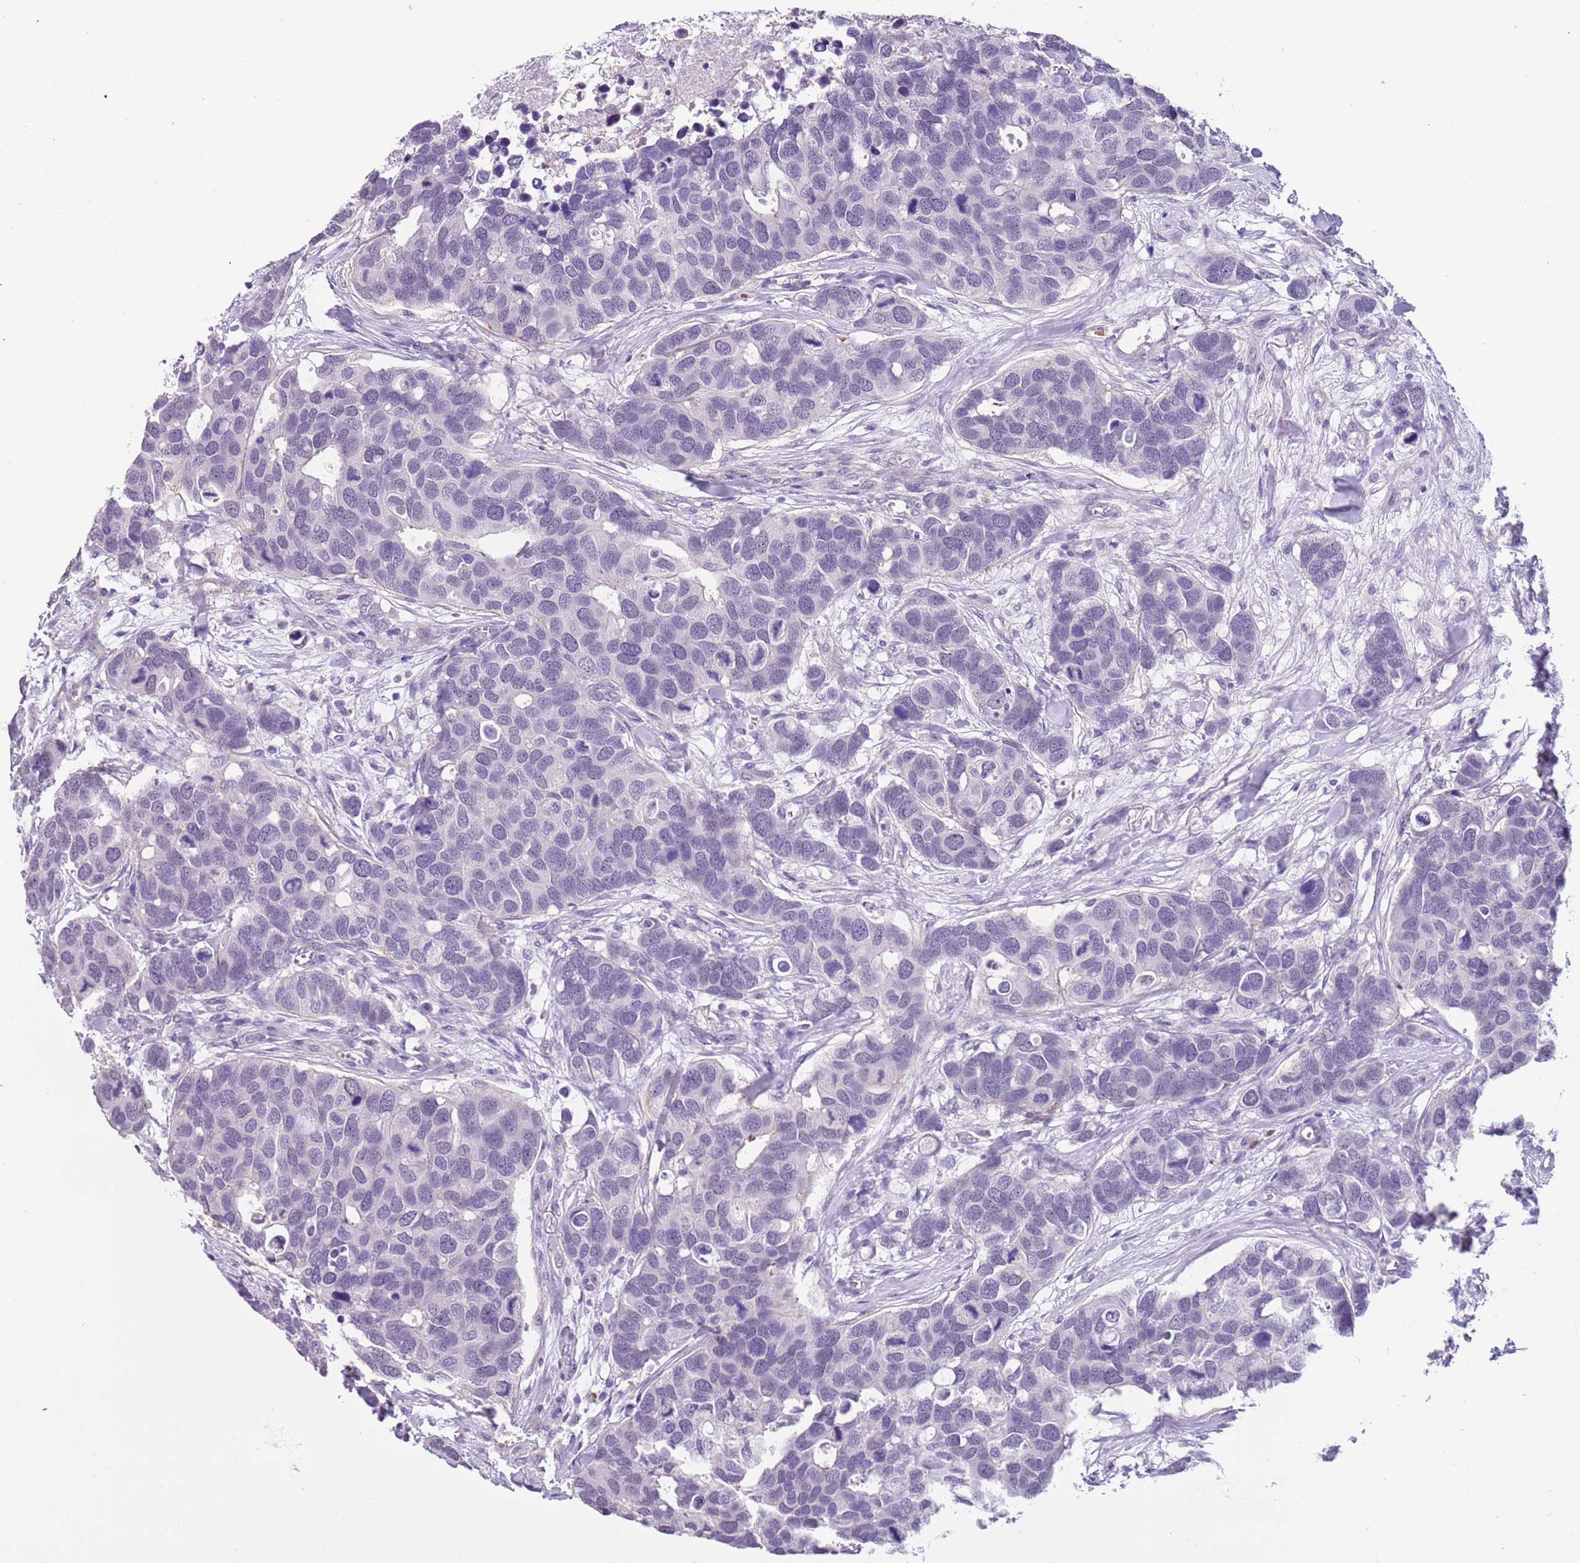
{"staining": {"intensity": "negative", "quantity": "none", "location": "none"}, "tissue": "breast cancer", "cell_type": "Tumor cells", "image_type": "cancer", "snomed": [{"axis": "morphology", "description": "Duct carcinoma"}, {"axis": "topography", "description": "Breast"}], "caption": "There is no significant positivity in tumor cells of breast invasive ductal carcinoma.", "gene": "PCGF2", "patient": {"sex": "female", "age": 83}}